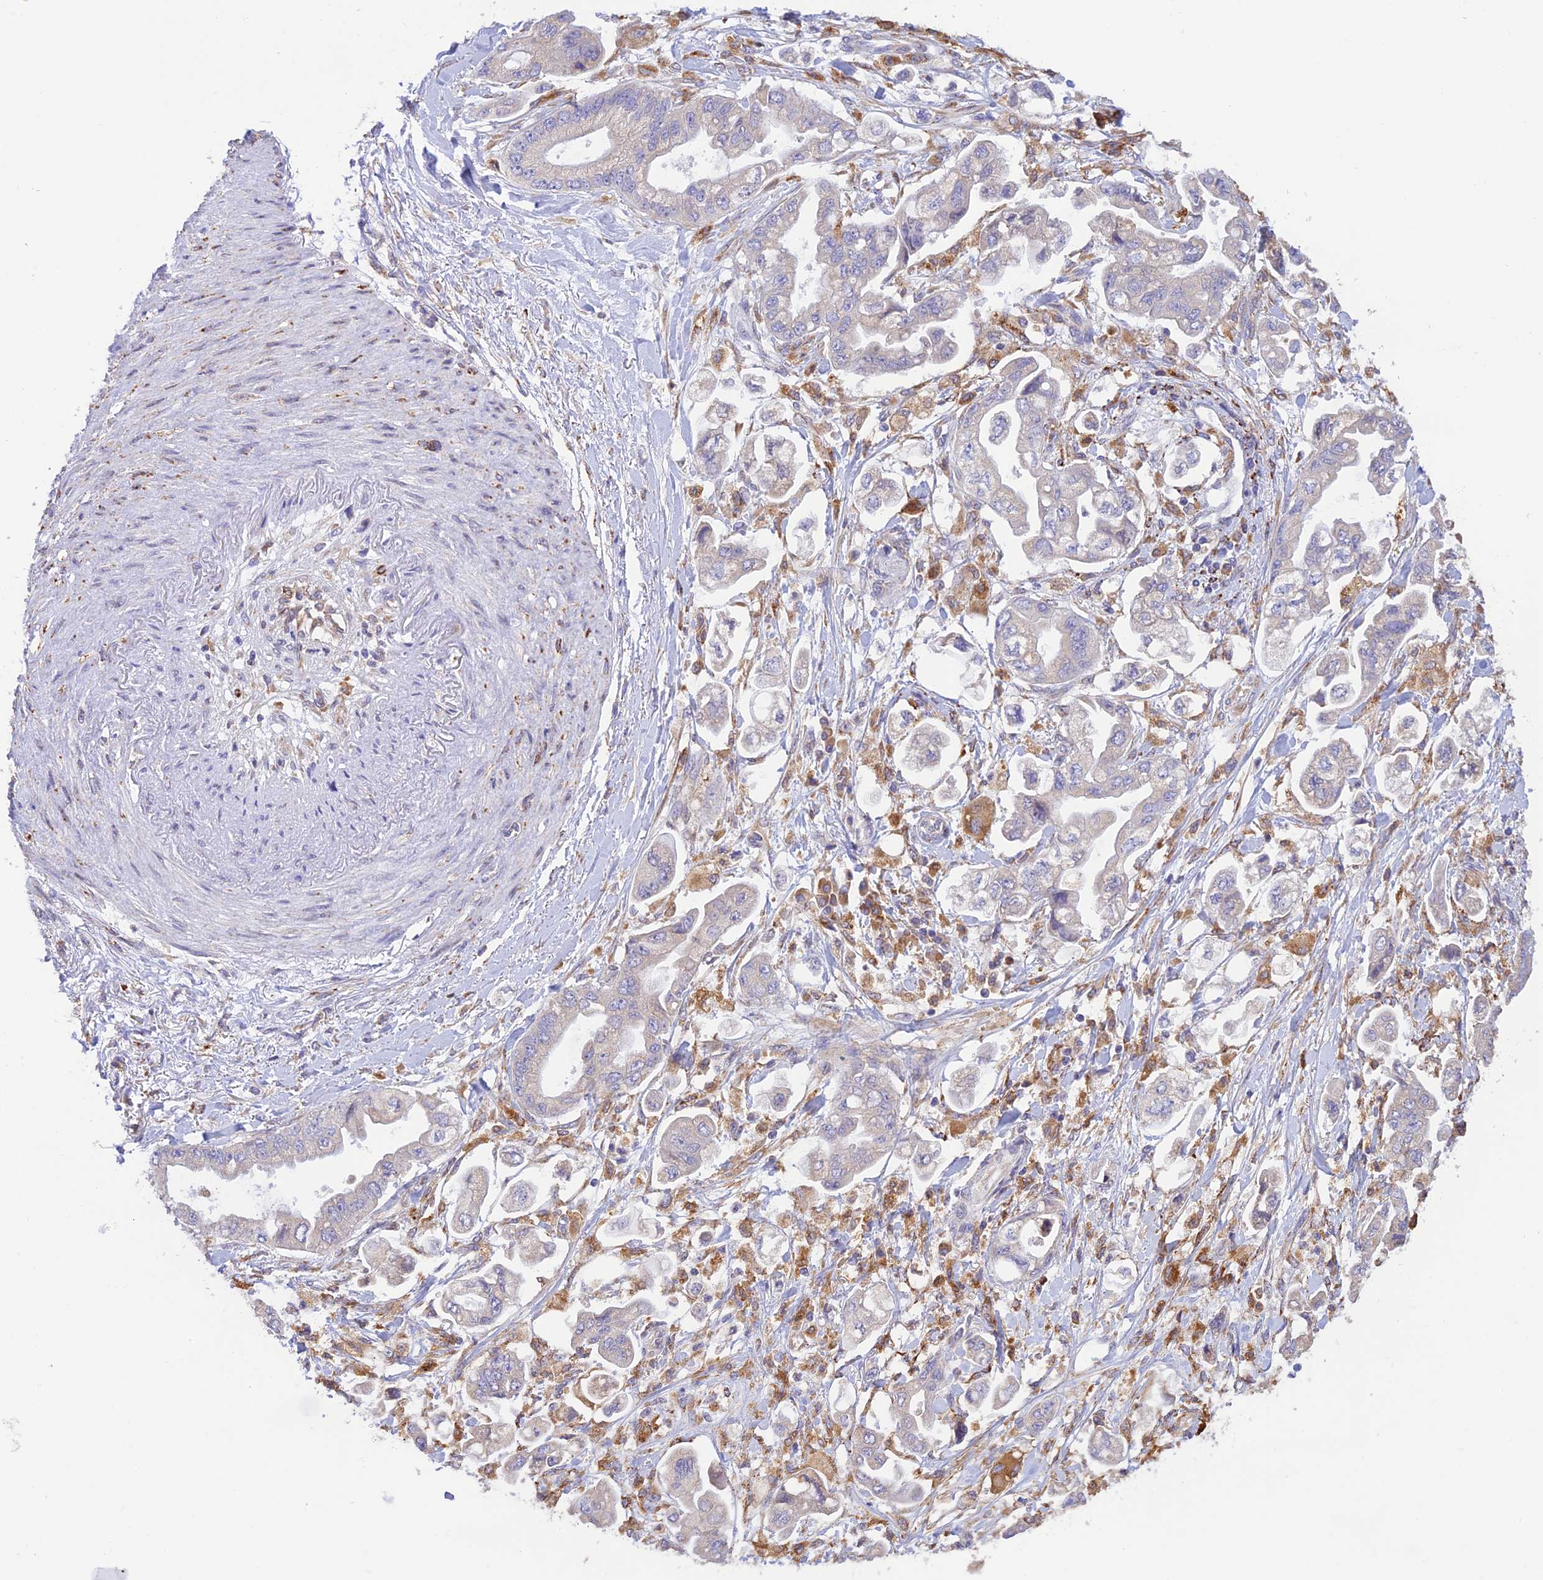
{"staining": {"intensity": "negative", "quantity": "none", "location": "none"}, "tissue": "stomach cancer", "cell_type": "Tumor cells", "image_type": "cancer", "snomed": [{"axis": "morphology", "description": "Adenocarcinoma, NOS"}, {"axis": "topography", "description": "Stomach"}], "caption": "Human stomach adenocarcinoma stained for a protein using immunohistochemistry (IHC) shows no positivity in tumor cells.", "gene": "VKORC1", "patient": {"sex": "male", "age": 62}}